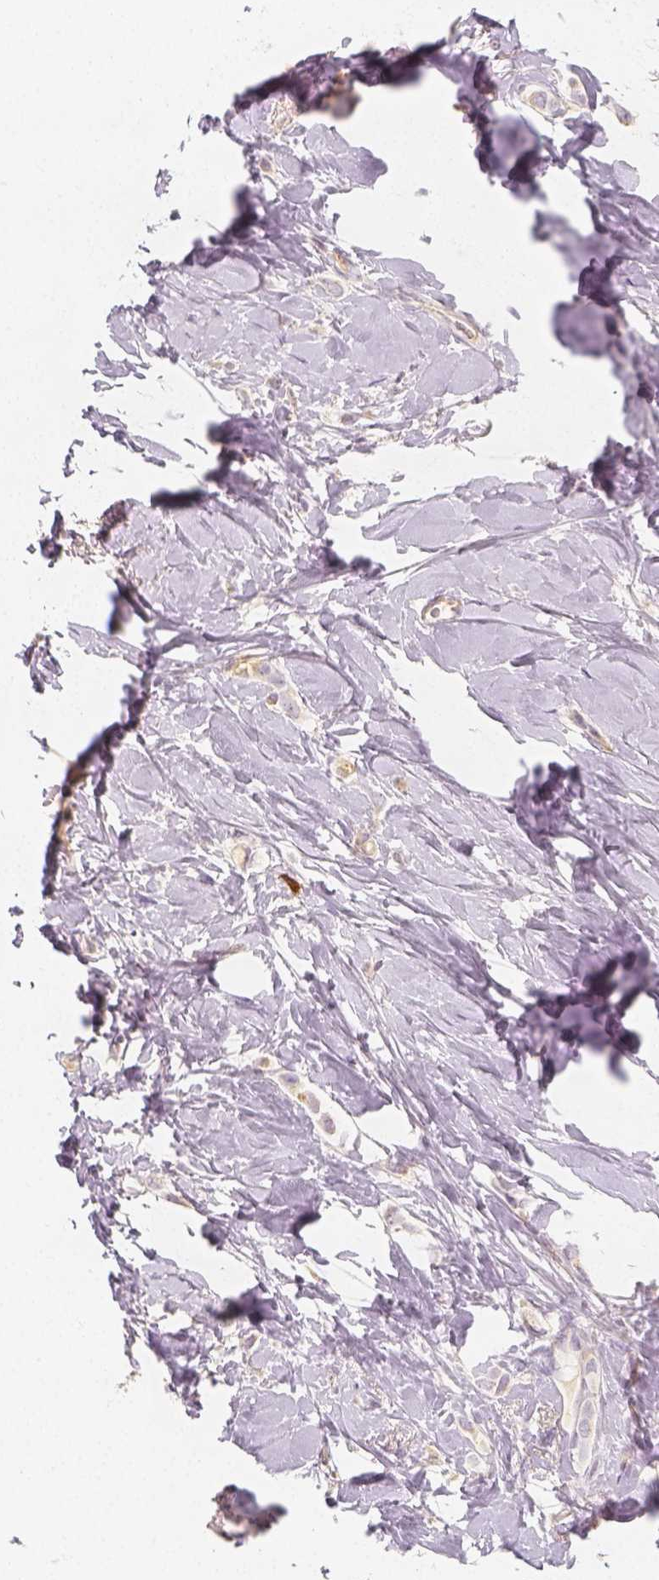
{"staining": {"intensity": "weak", "quantity": ">75%", "location": "cytoplasmic/membranous"}, "tissue": "breast cancer", "cell_type": "Tumor cells", "image_type": "cancer", "snomed": [{"axis": "morphology", "description": "Lobular carcinoma"}, {"axis": "topography", "description": "Breast"}], "caption": "Weak cytoplasmic/membranous protein expression is seen in about >75% of tumor cells in lobular carcinoma (breast).", "gene": "PTPRJ", "patient": {"sex": "female", "age": 66}}